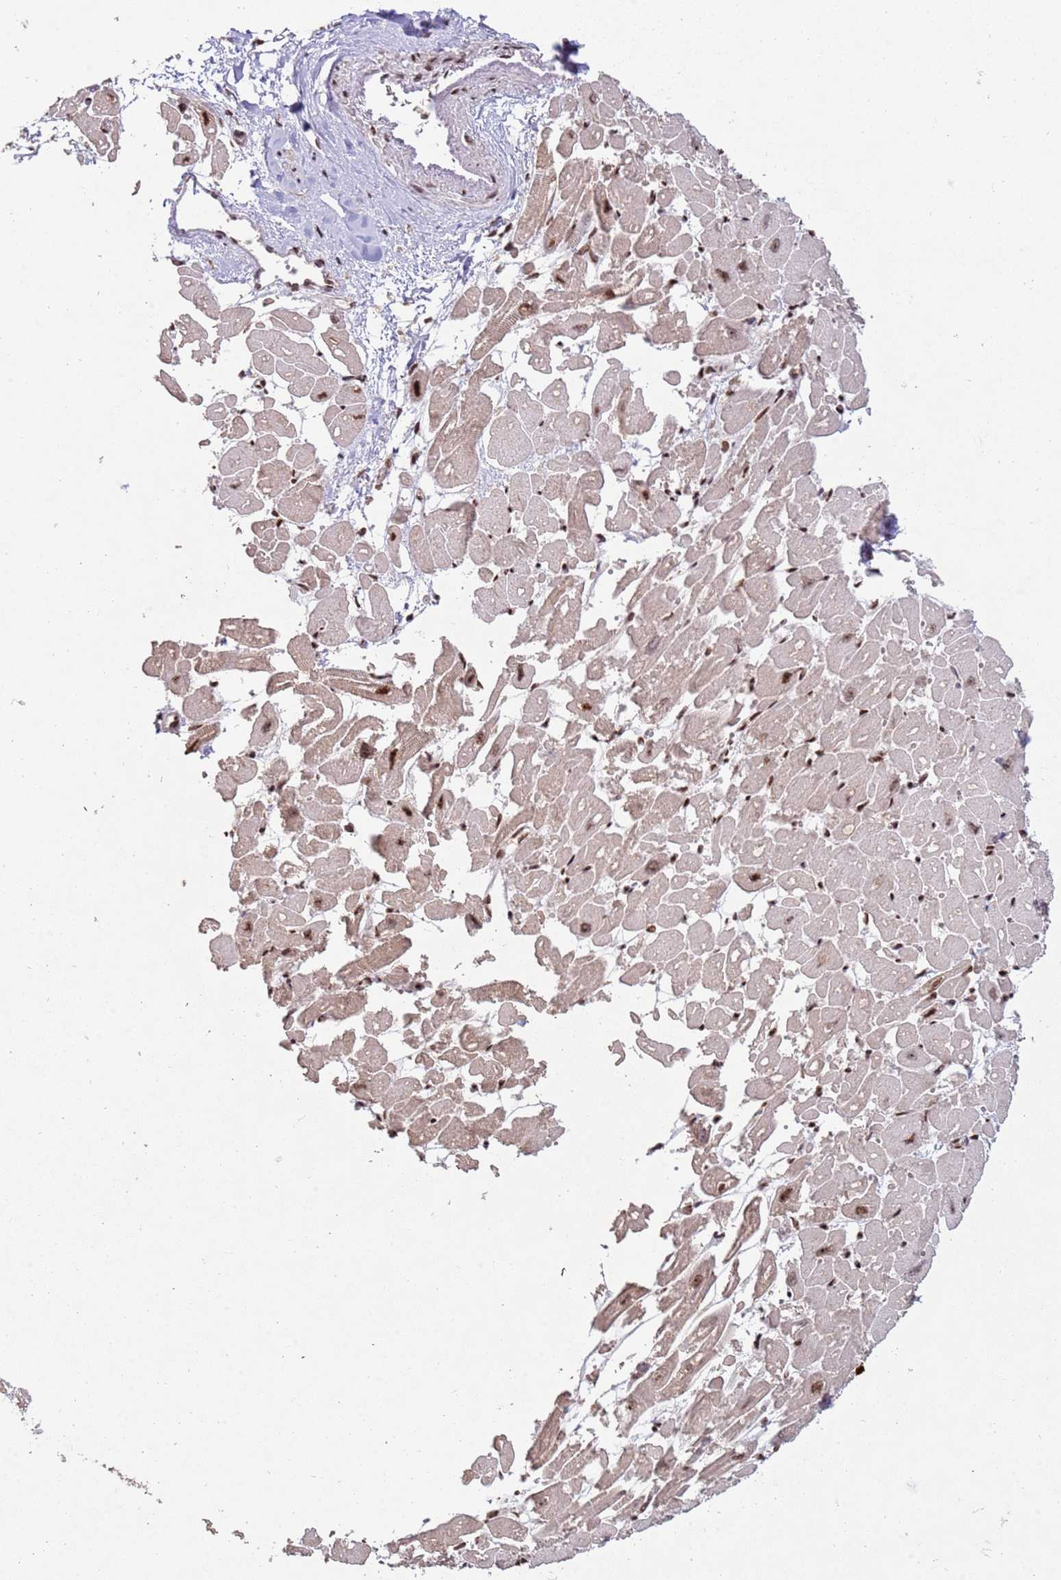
{"staining": {"intensity": "moderate", "quantity": "25%-75%", "location": "nuclear"}, "tissue": "heart muscle", "cell_type": "Cardiomyocytes", "image_type": "normal", "snomed": [{"axis": "morphology", "description": "Normal tissue, NOS"}, {"axis": "topography", "description": "Heart"}], "caption": "This micrograph displays immunohistochemistry staining of unremarkable human heart muscle, with medium moderate nuclear staining in approximately 25%-75% of cardiomyocytes.", "gene": "ESF1", "patient": {"sex": "male", "age": 54}}